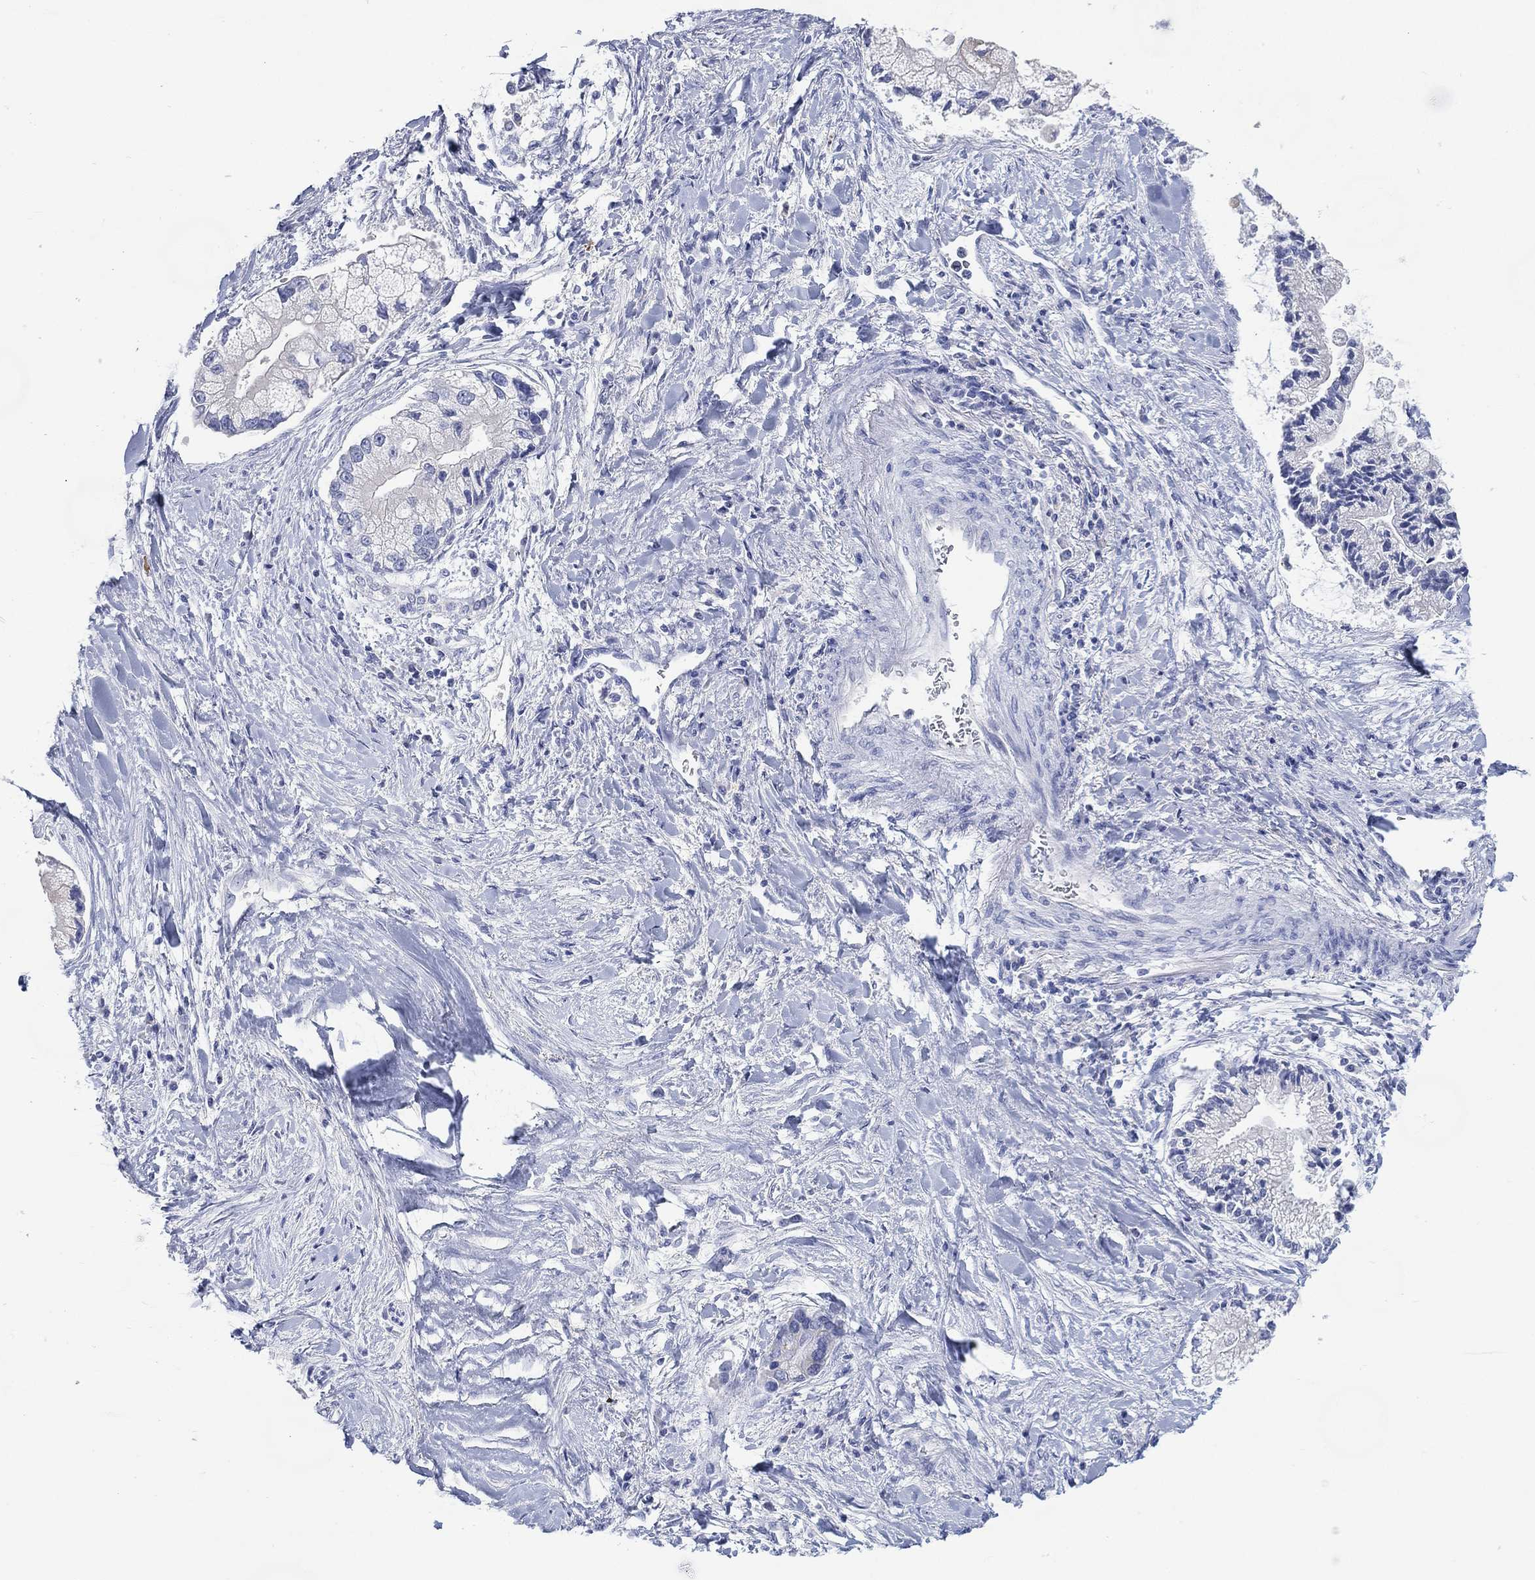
{"staining": {"intensity": "negative", "quantity": "none", "location": "none"}, "tissue": "liver cancer", "cell_type": "Tumor cells", "image_type": "cancer", "snomed": [{"axis": "morphology", "description": "Cholangiocarcinoma"}, {"axis": "topography", "description": "Liver"}], "caption": "This is an IHC histopathology image of liver cholangiocarcinoma. There is no staining in tumor cells.", "gene": "FMO1", "patient": {"sex": "male", "age": 50}}